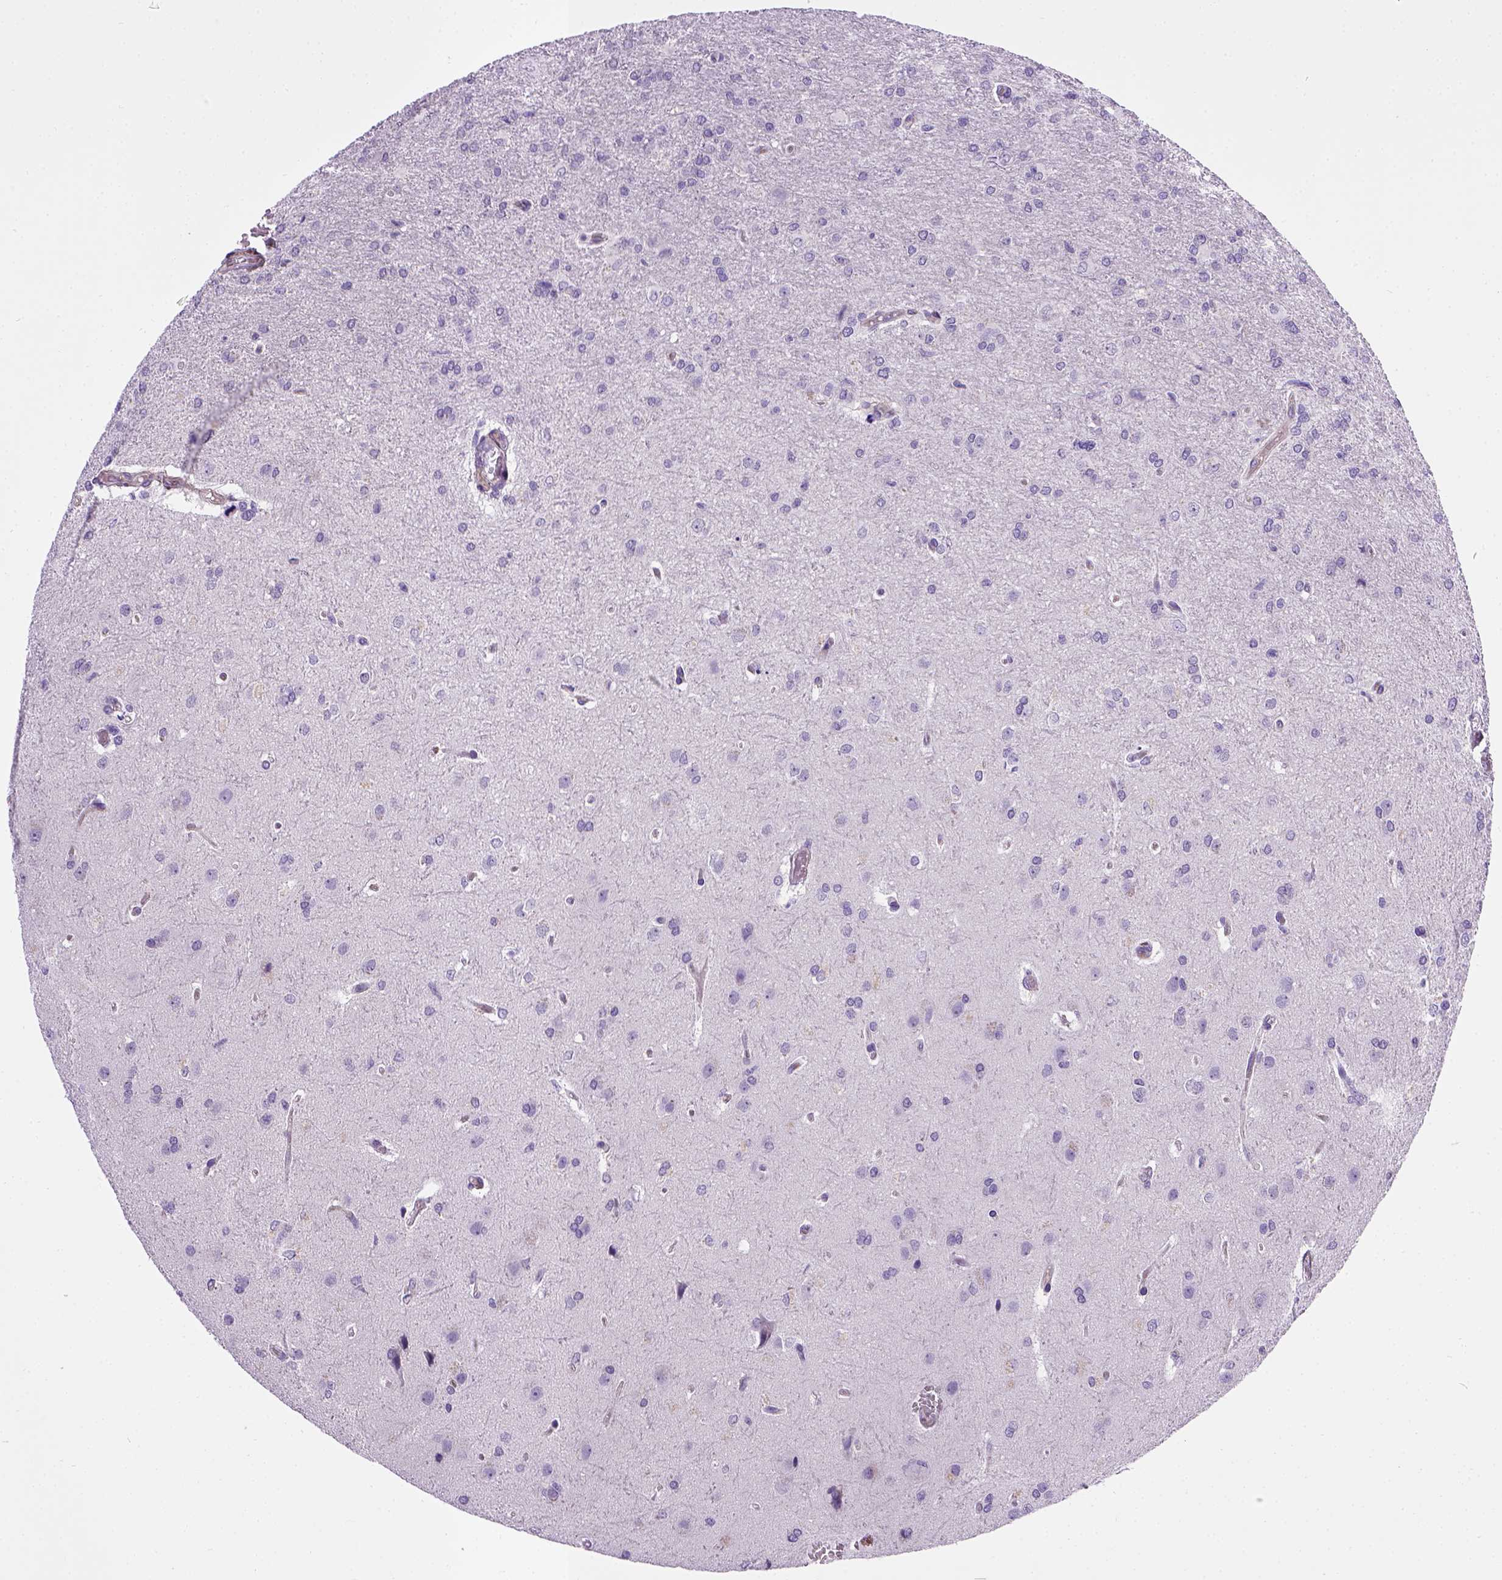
{"staining": {"intensity": "negative", "quantity": "none", "location": "none"}, "tissue": "glioma", "cell_type": "Tumor cells", "image_type": "cancer", "snomed": [{"axis": "morphology", "description": "Glioma, malignant, High grade"}, {"axis": "topography", "description": "Brain"}], "caption": "Immunohistochemistry (IHC) image of human glioma stained for a protein (brown), which exhibits no staining in tumor cells. Nuclei are stained in blue.", "gene": "ENG", "patient": {"sex": "male", "age": 68}}